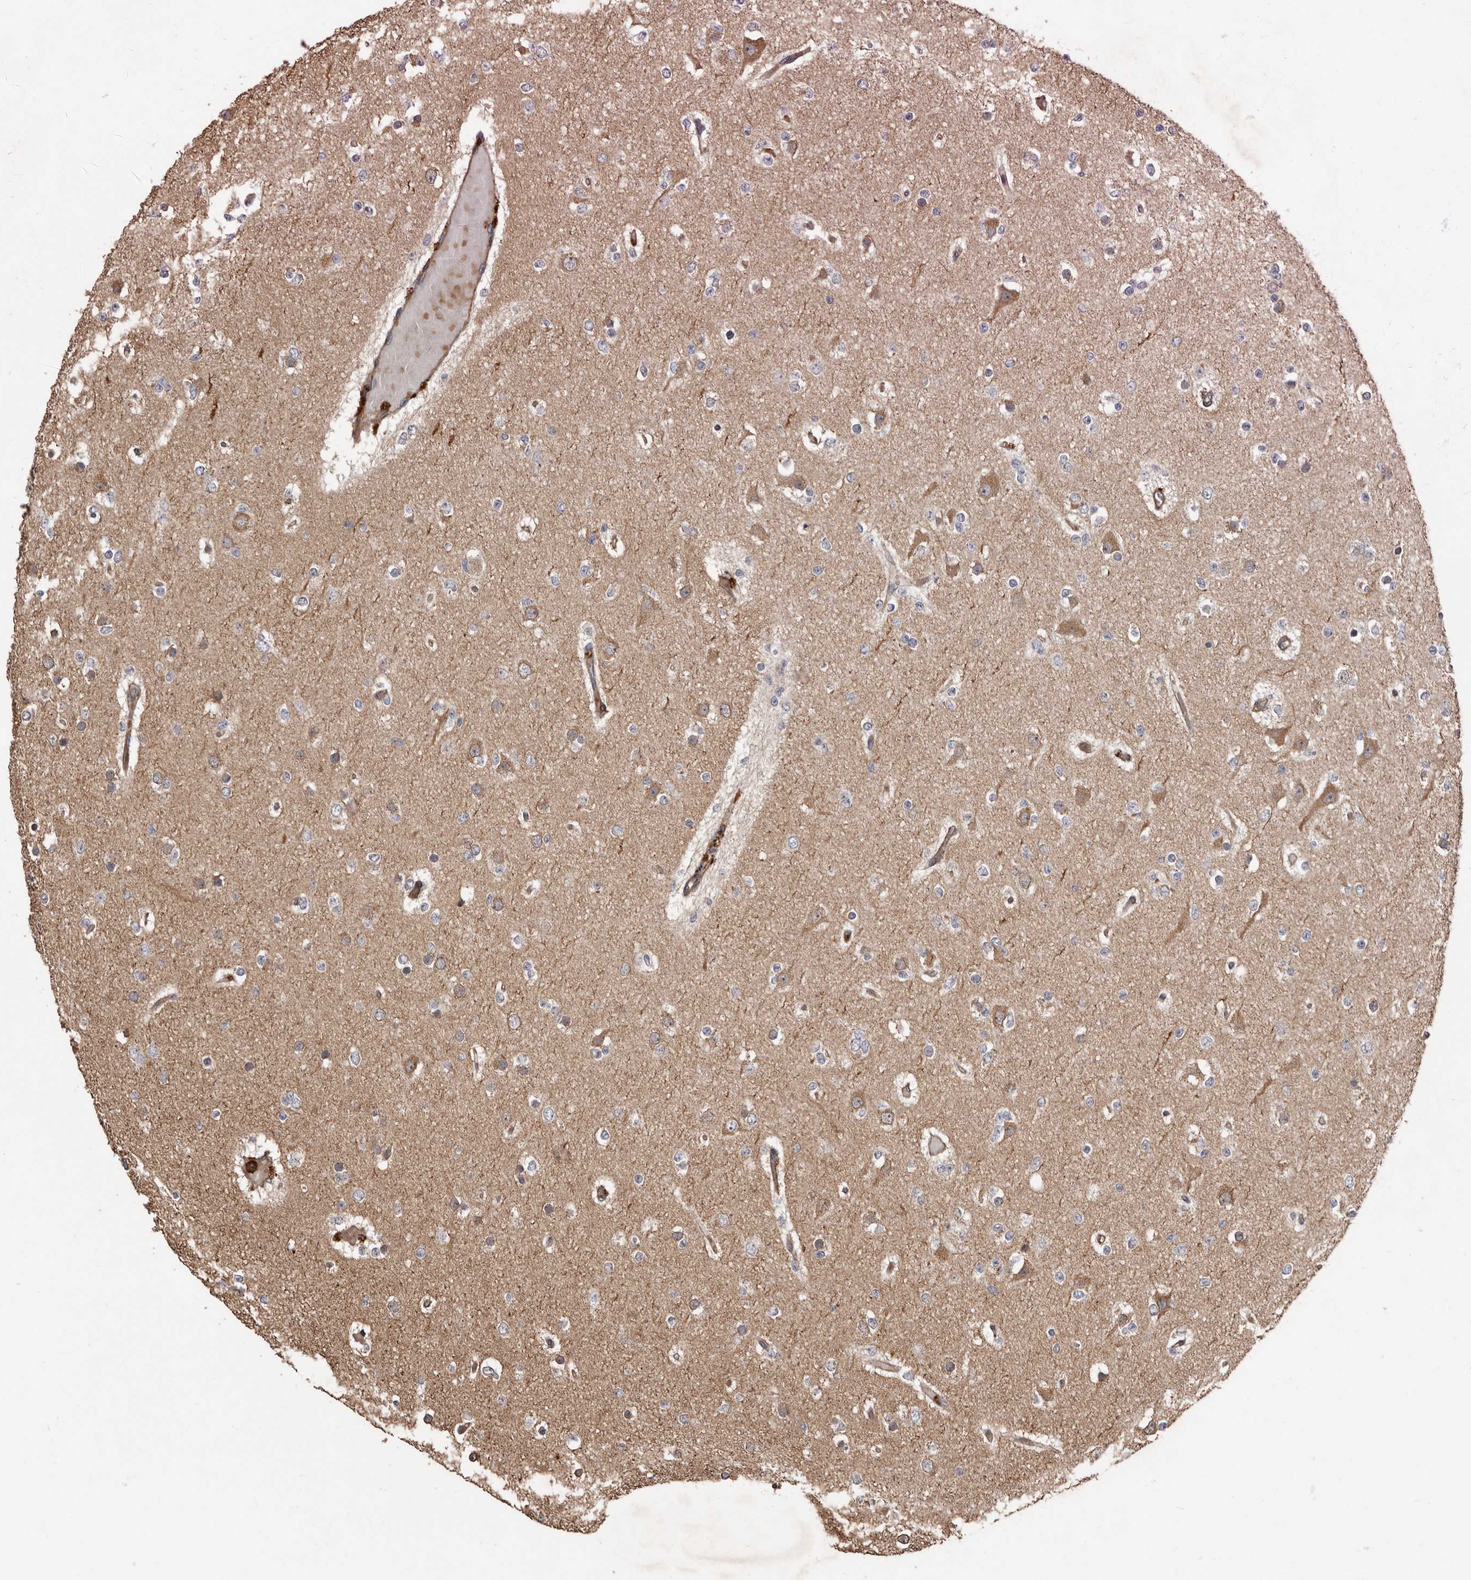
{"staining": {"intensity": "negative", "quantity": "none", "location": "none"}, "tissue": "glioma", "cell_type": "Tumor cells", "image_type": "cancer", "snomed": [{"axis": "morphology", "description": "Glioma, malignant, Low grade"}, {"axis": "topography", "description": "Brain"}], "caption": "Immunohistochemistry of human glioma reveals no staining in tumor cells.", "gene": "ARHGEF5", "patient": {"sex": "female", "age": 22}}